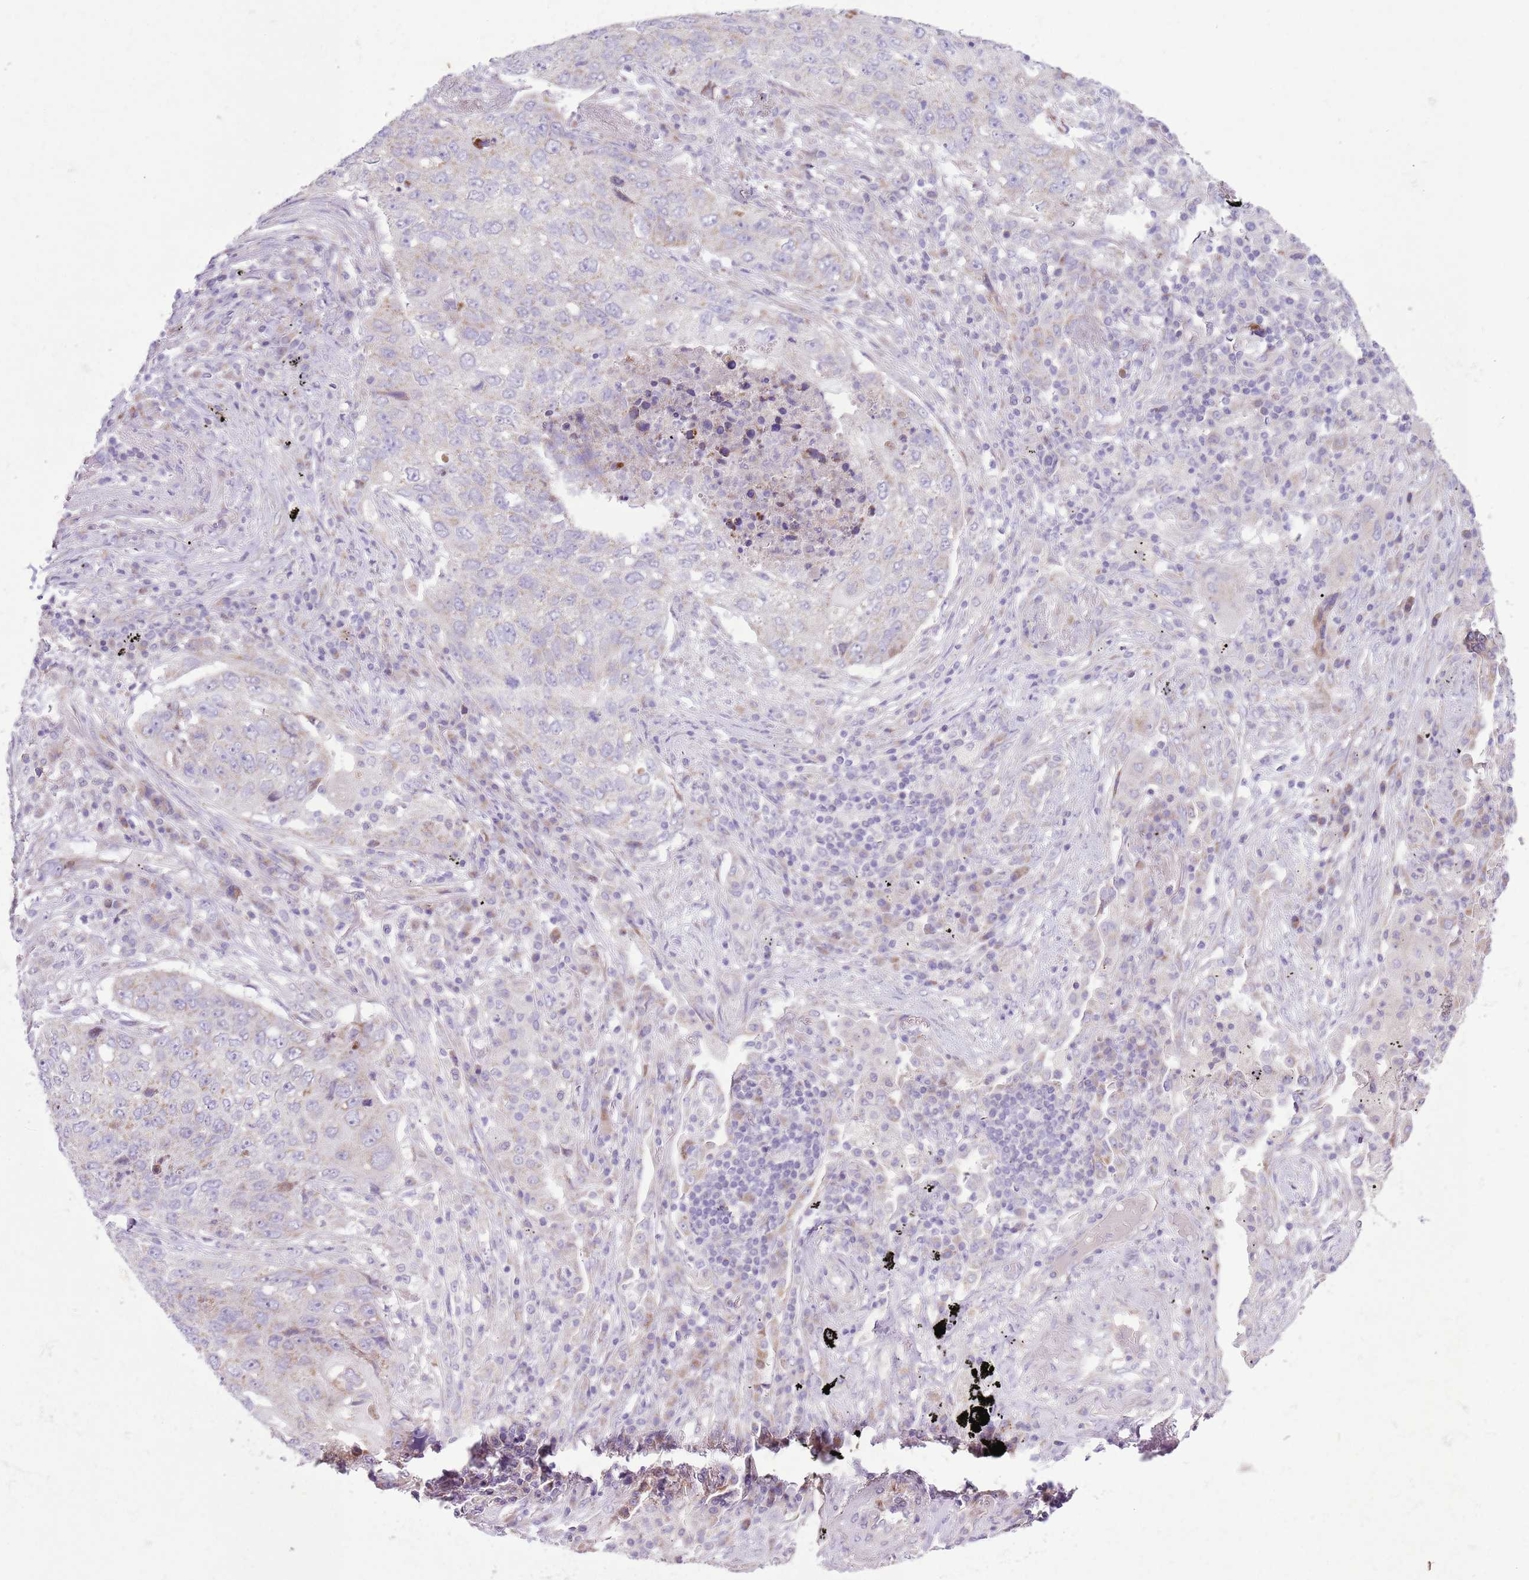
{"staining": {"intensity": "negative", "quantity": "none", "location": "none"}, "tissue": "lung cancer", "cell_type": "Tumor cells", "image_type": "cancer", "snomed": [{"axis": "morphology", "description": "Squamous cell carcinoma, NOS"}, {"axis": "topography", "description": "Lung"}], "caption": "IHC of lung squamous cell carcinoma reveals no positivity in tumor cells. (DAB immunohistochemistry (IHC) with hematoxylin counter stain).", "gene": "OAZ2", "patient": {"sex": "female", "age": 63}}